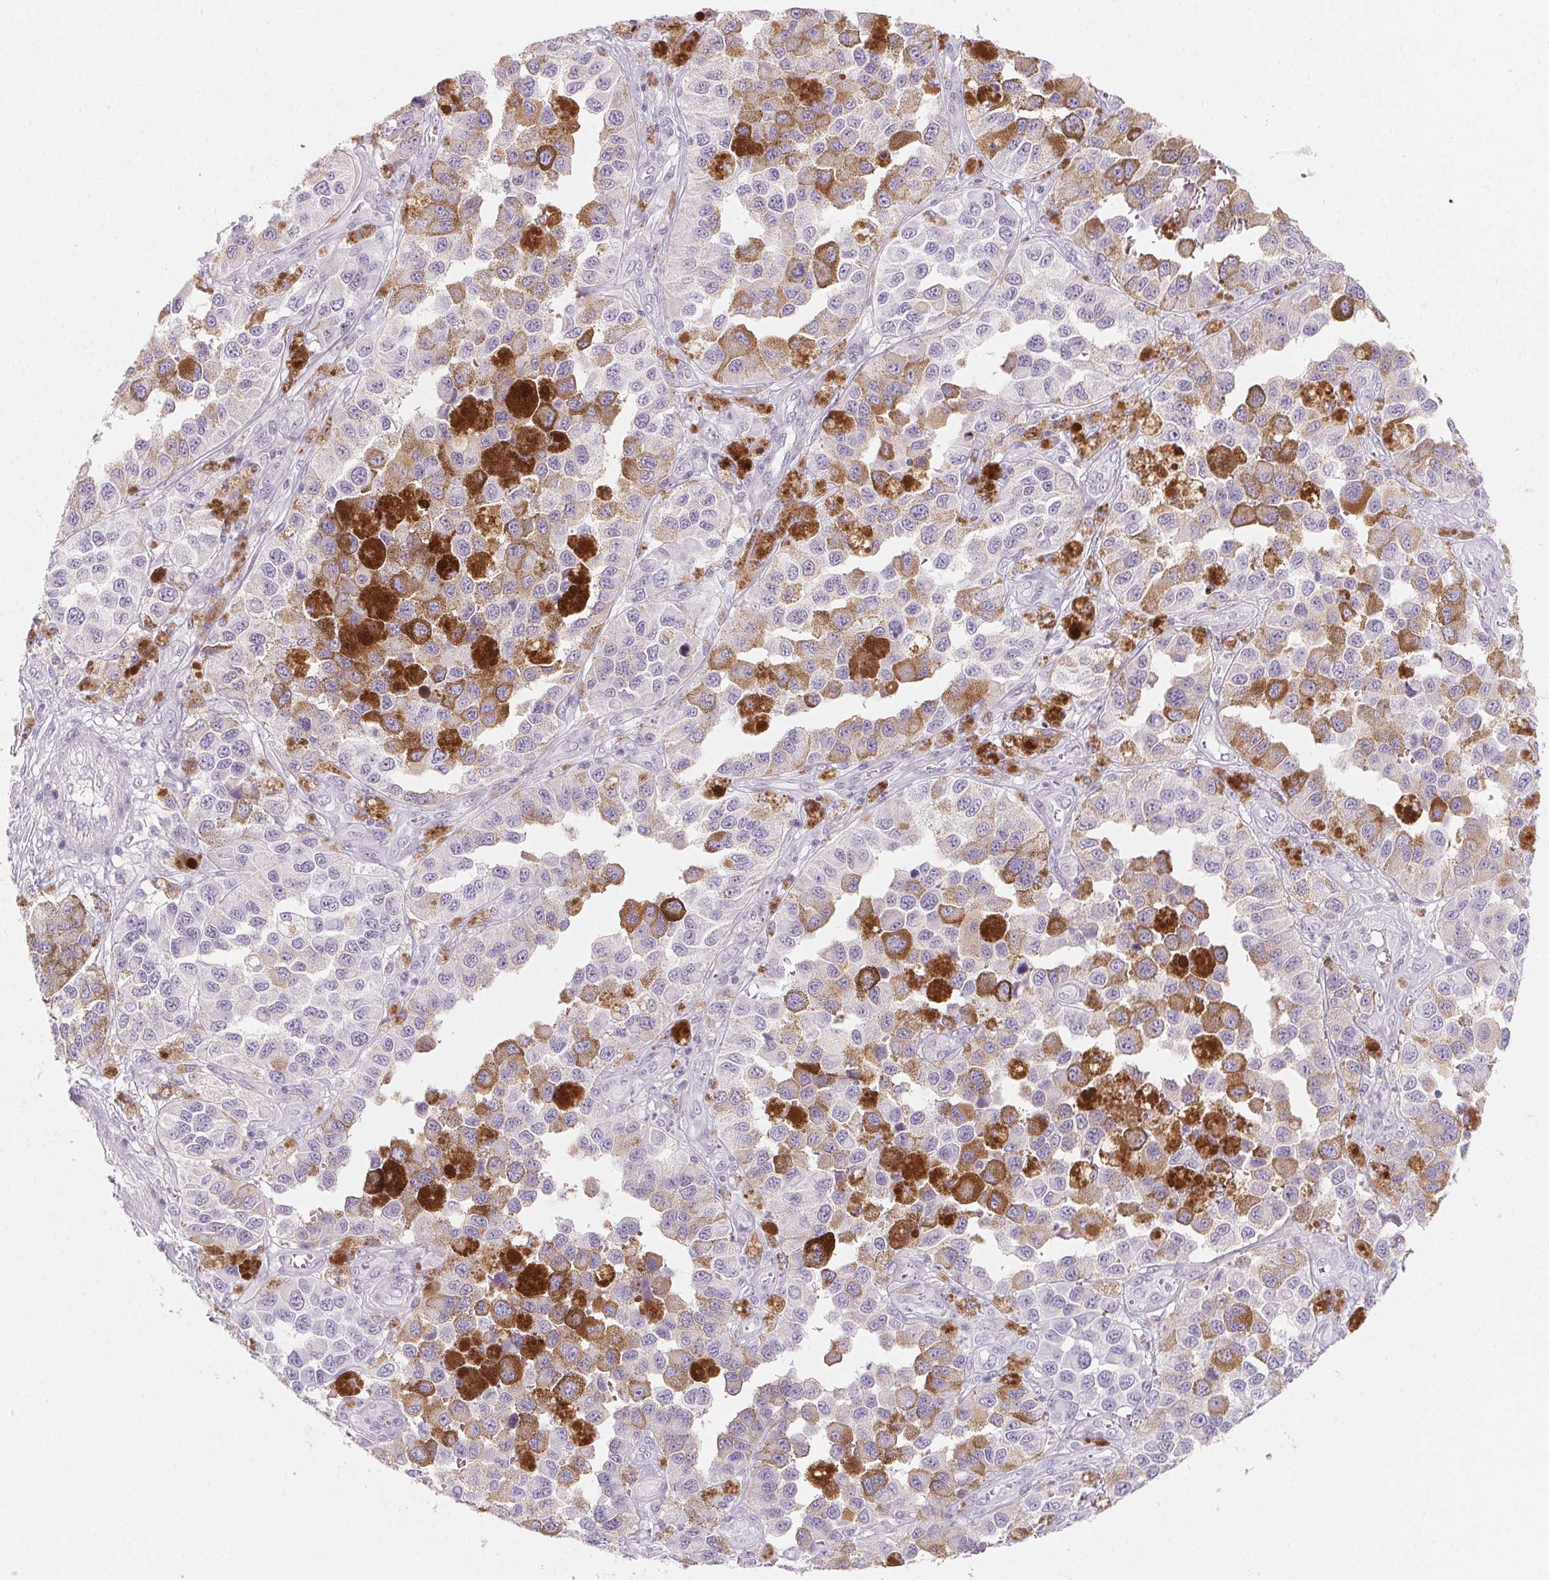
{"staining": {"intensity": "negative", "quantity": "none", "location": "none"}, "tissue": "melanoma", "cell_type": "Tumor cells", "image_type": "cancer", "snomed": [{"axis": "morphology", "description": "Malignant melanoma, NOS"}, {"axis": "topography", "description": "Skin"}], "caption": "This is an immunohistochemistry (IHC) photomicrograph of malignant melanoma. There is no staining in tumor cells.", "gene": "SH3GL2", "patient": {"sex": "female", "age": 58}}